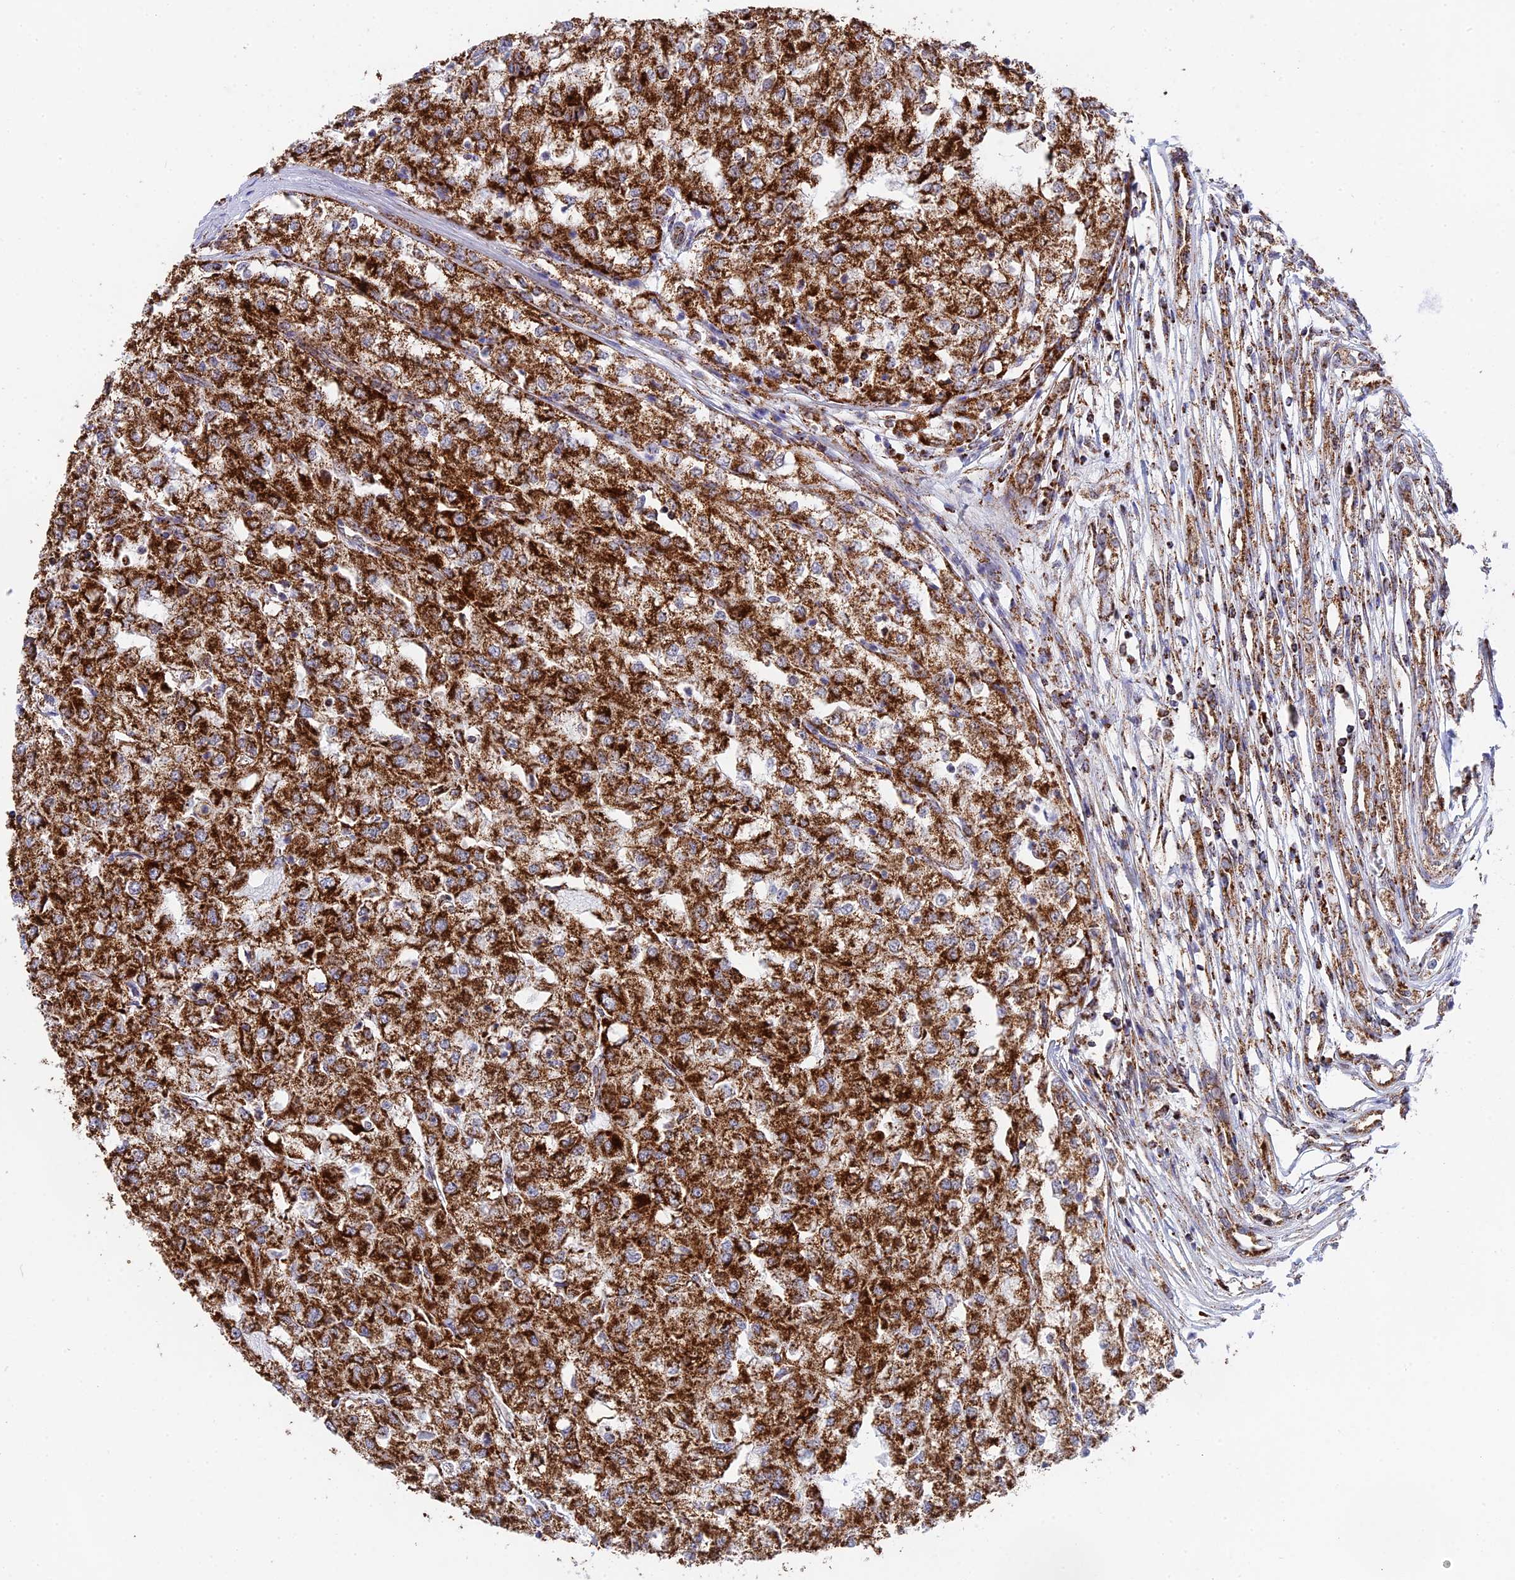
{"staining": {"intensity": "strong", "quantity": ">75%", "location": "cytoplasmic/membranous"}, "tissue": "renal cancer", "cell_type": "Tumor cells", "image_type": "cancer", "snomed": [{"axis": "morphology", "description": "Adenocarcinoma, NOS"}, {"axis": "topography", "description": "Kidney"}], "caption": "Renal cancer stained with a protein marker demonstrates strong staining in tumor cells.", "gene": "CDC16", "patient": {"sex": "female", "age": 54}}